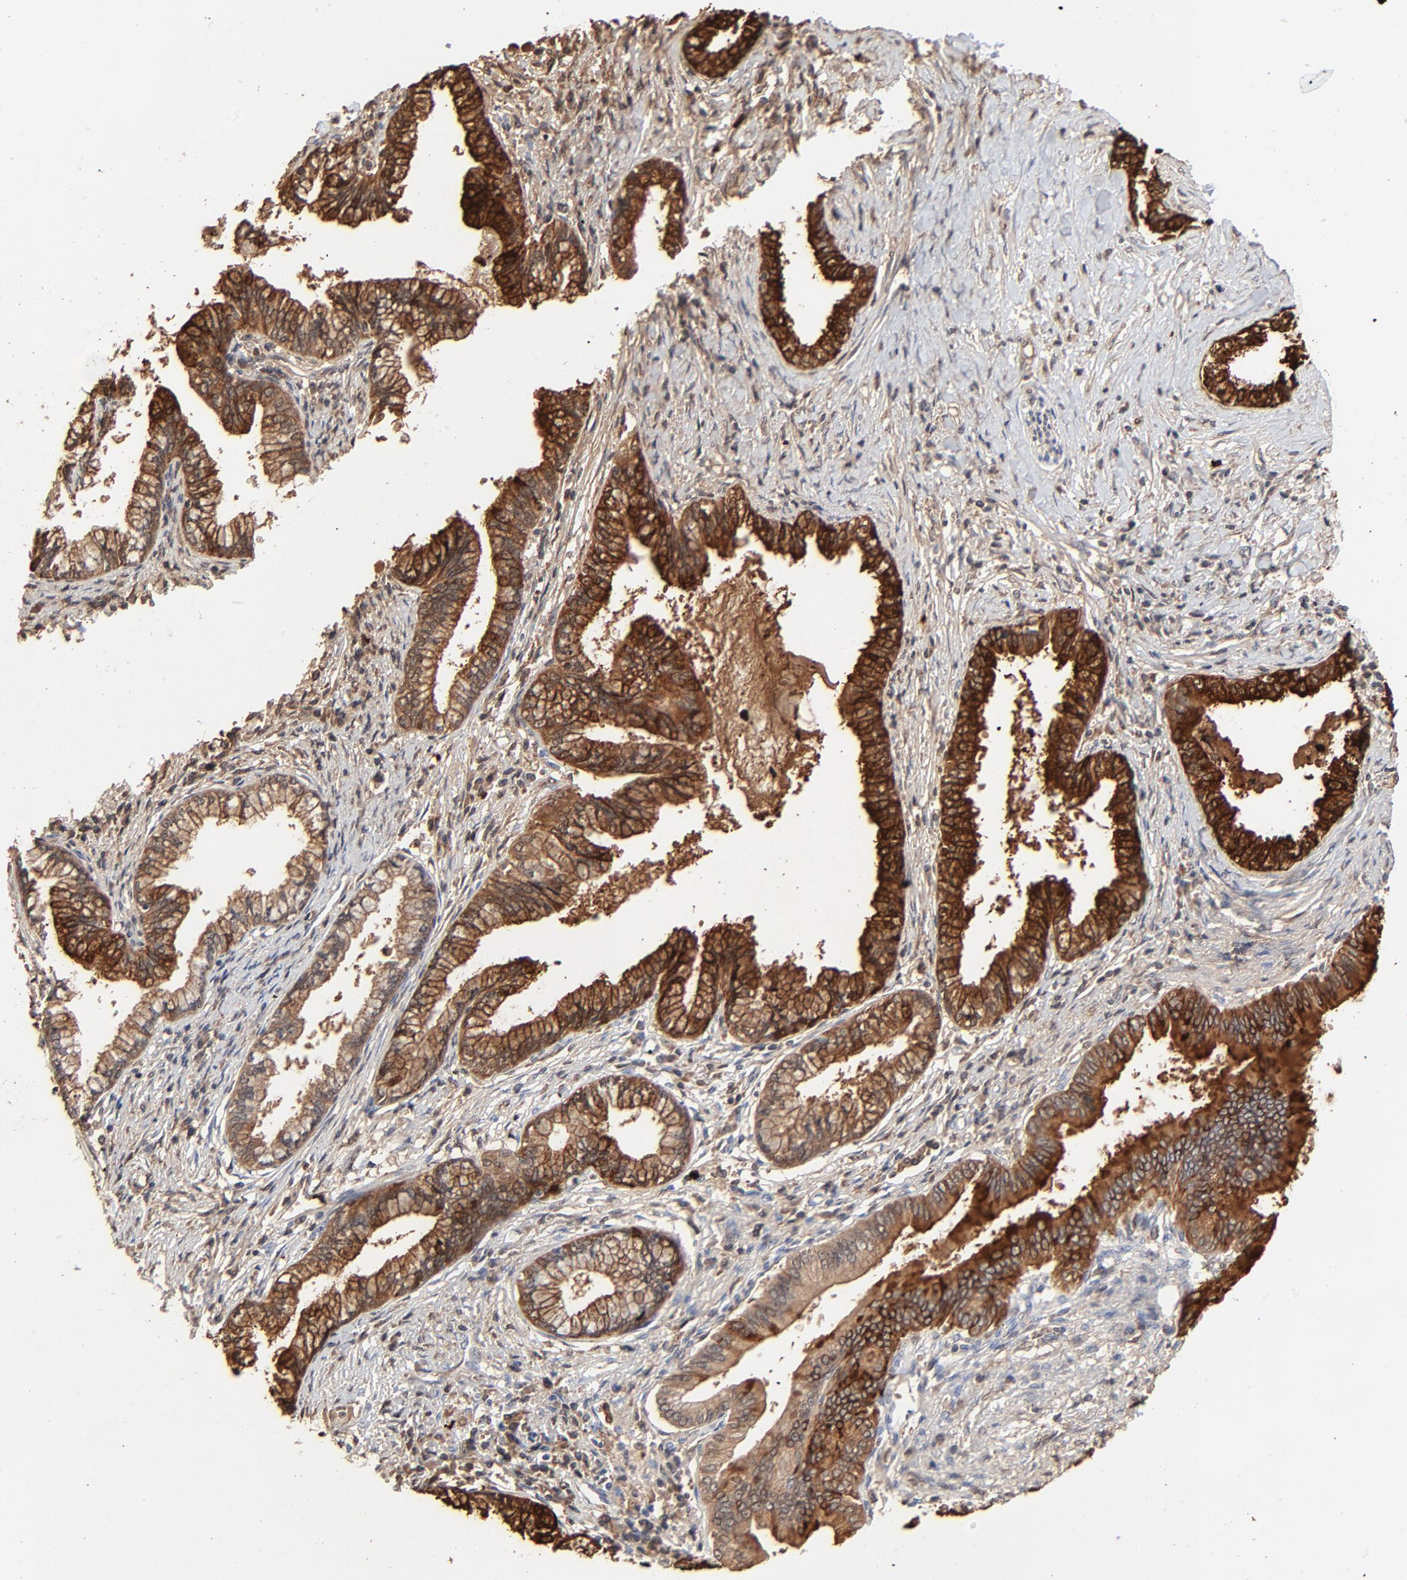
{"staining": {"intensity": "strong", "quantity": ">75%", "location": "cytoplasmic/membranous"}, "tissue": "pancreatic cancer", "cell_type": "Tumor cells", "image_type": "cancer", "snomed": [{"axis": "morphology", "description": "Adenocarcinoma, NOS"}, {"axis": "topography", "description": "Pancreas"}], "caption": "Protein staining of pancreatic adenocarcinoma tissue displays strong cytoplasmic/membranous positivity in about >75% of tumor cells. Immunohistochemistry (ihc) stains the protein in brown and the nuclei are stained blue.", "gene": "LCN2", "patient": {"sex": "female", "age": 64}}